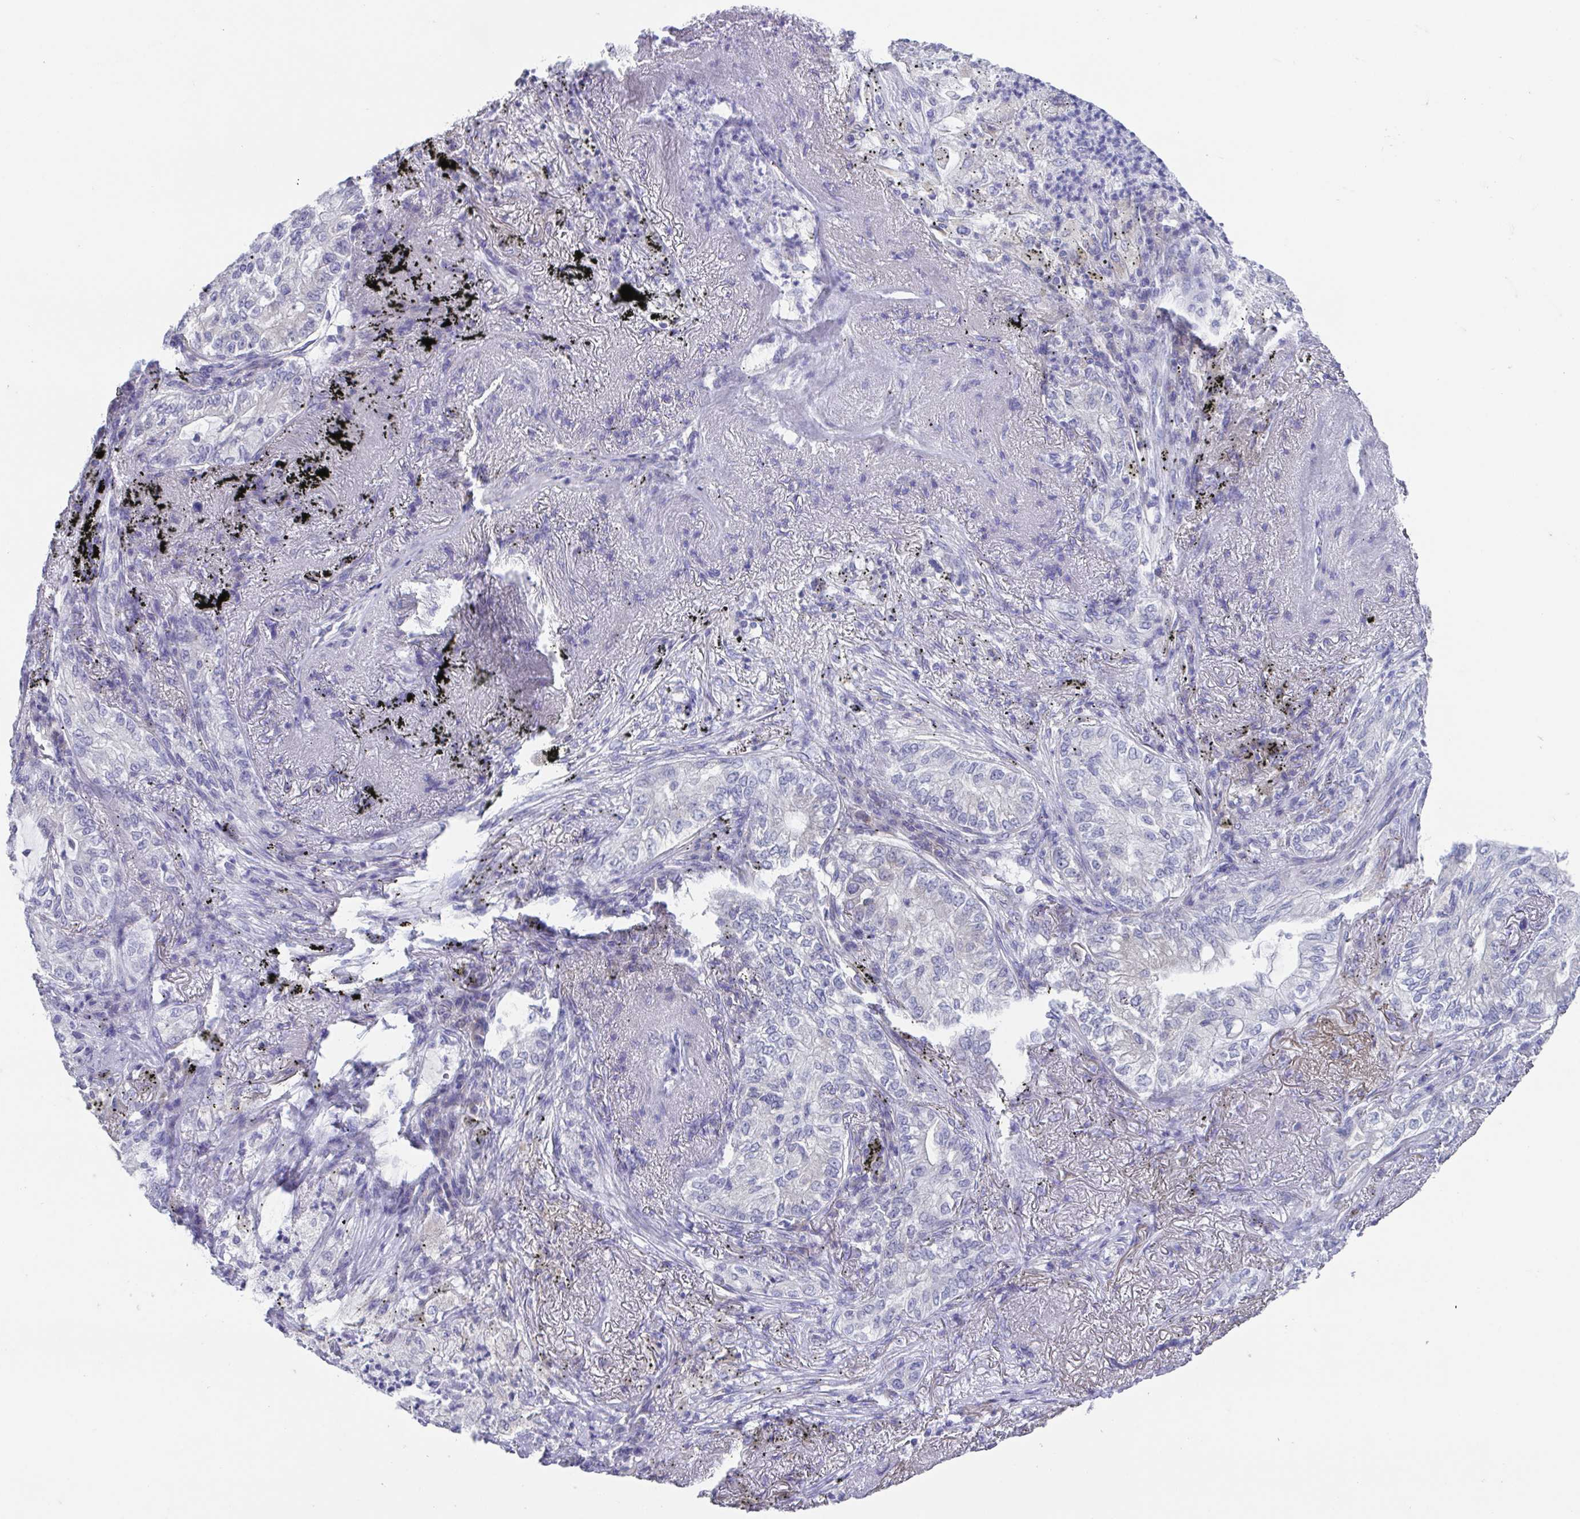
{"staining": {"intensity": "negative", "quantity": "none", "location": "none"}, "tissue": "lung cancer", "cell_type": "Tumor cells", "image_type": "cancer", "snomed": [{"axis": "morphology", "description": "Adenocarcinoma, NOS"}, {"axis": "topography", "description": "Lung"}], "caption": "IHC histopathology image of adenocarcinoma (lung) stained for a protein (brown), which demonstrates no staining in tumor cells.", "gene": "RDH11", "patient": {"sex": "female", "age": 73}}